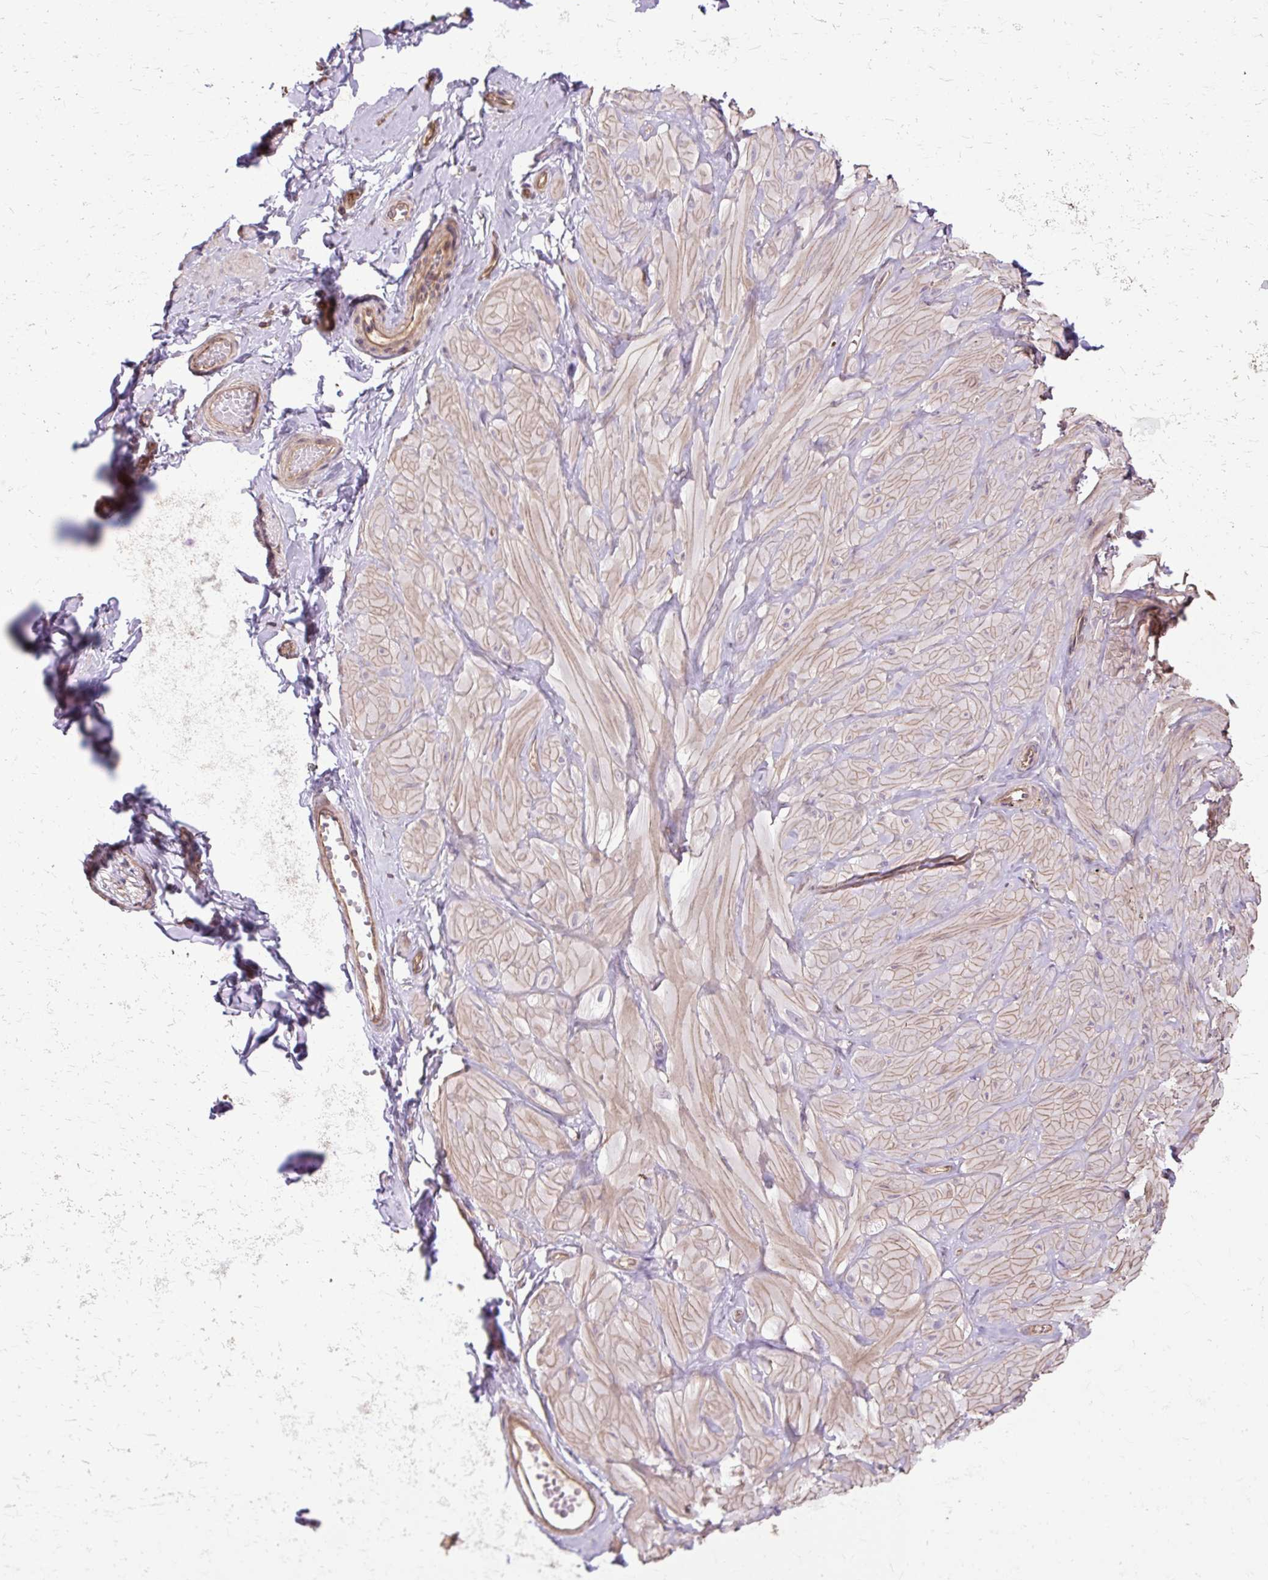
{"staining": {"intensity": "weak", "quantity": "25%-75%", "location": "cytoplasmic/membranous"}, "tissue": "adipose tissue", "cell_type": "Adipocytes", "image_type": "normal", "snomed": [{"axis": "morphology", "description": "Normal tissue, NOS"}, {"axis": "topography", "description": "Soft tissue"}, {"axis": "topography", "description": "Adipose tissue"}, {"axis": "topography", "description": "Vascular tissue"}, {"axis": "topography", "description": "Peripheral nerve tissue"}], "caption": "Immunohistochemistry staining of normal adipose tissue, which shows low levels of weak cytoplasmic/membranous positivity in approximately 25%-75% of adipocytes indicating weak cytoplasmic/membranous protein positivity. The staining was performed using DAB (brown) for protein detection and nuclei were counterstained in hematoxylin (blue).", "gene": "FLRT1", "patient": {"sex": "male", "age": 29}}